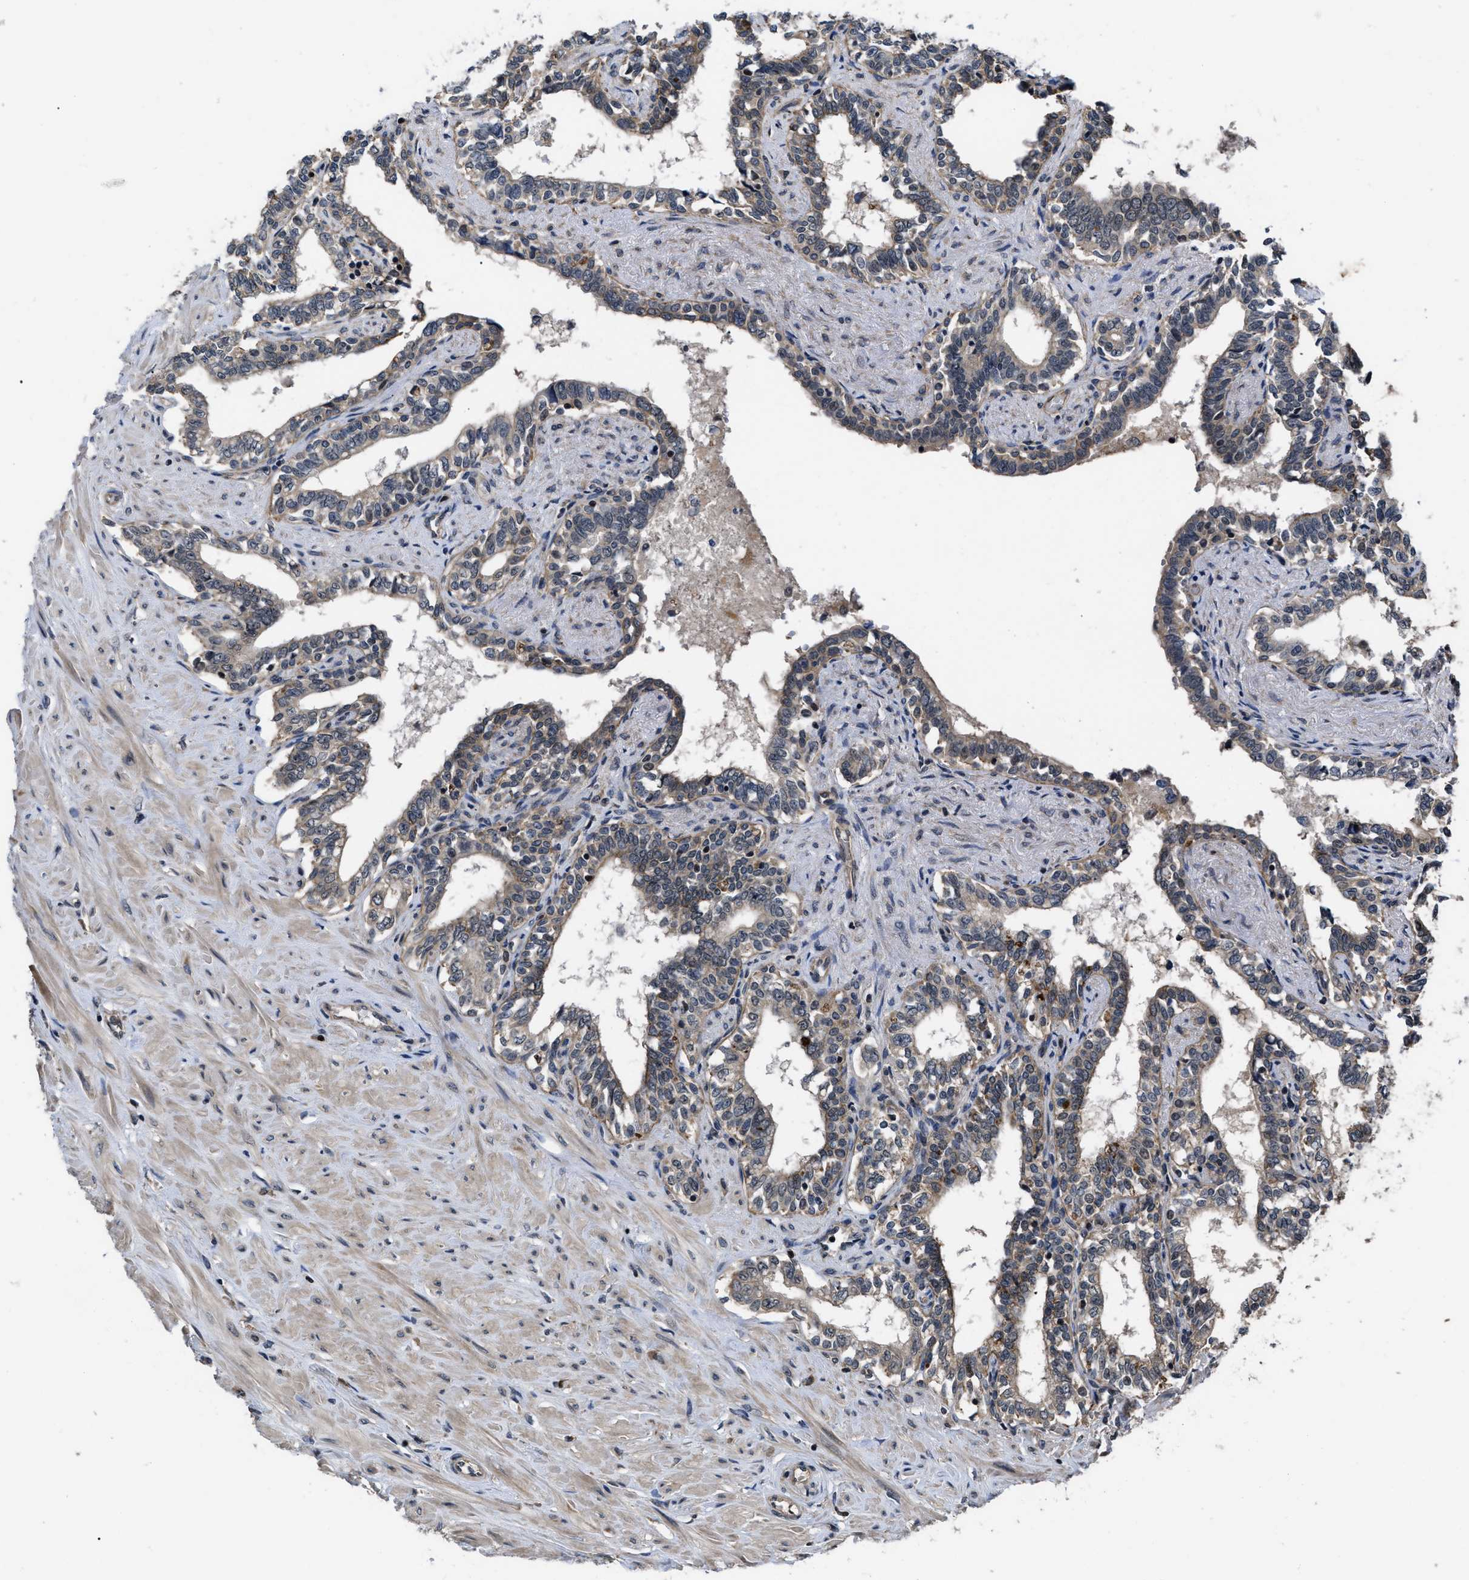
{"staining": {"intensity": "moderate", "quantity": "25%-75%", "location": "cytoplasmic/membranous"}, "tissue": "seminal vesicle", "cell_type": "Glandular cells", "image_type": "normal", "snomed": [{"axis": "morphology", "description": "Normal tissue, NOS"}, {"axis": "morphology", "description": "Adenocarcinoma, High grade"}, {"axis": "topography", "description": "Prostate"}, {"axis": "topography", "description": "Seminal veicle"}], "caption": "This histopathology image demonstrates immunohistochemistry (IHC) staining of unremarkable human seminal vesicle, with medium moderate cytoplasmic/membranous expression in approximately 25%-75% of glandular cells.", "gene": "DNAJC14", "patient": {"sex": "male", "age": 55}}